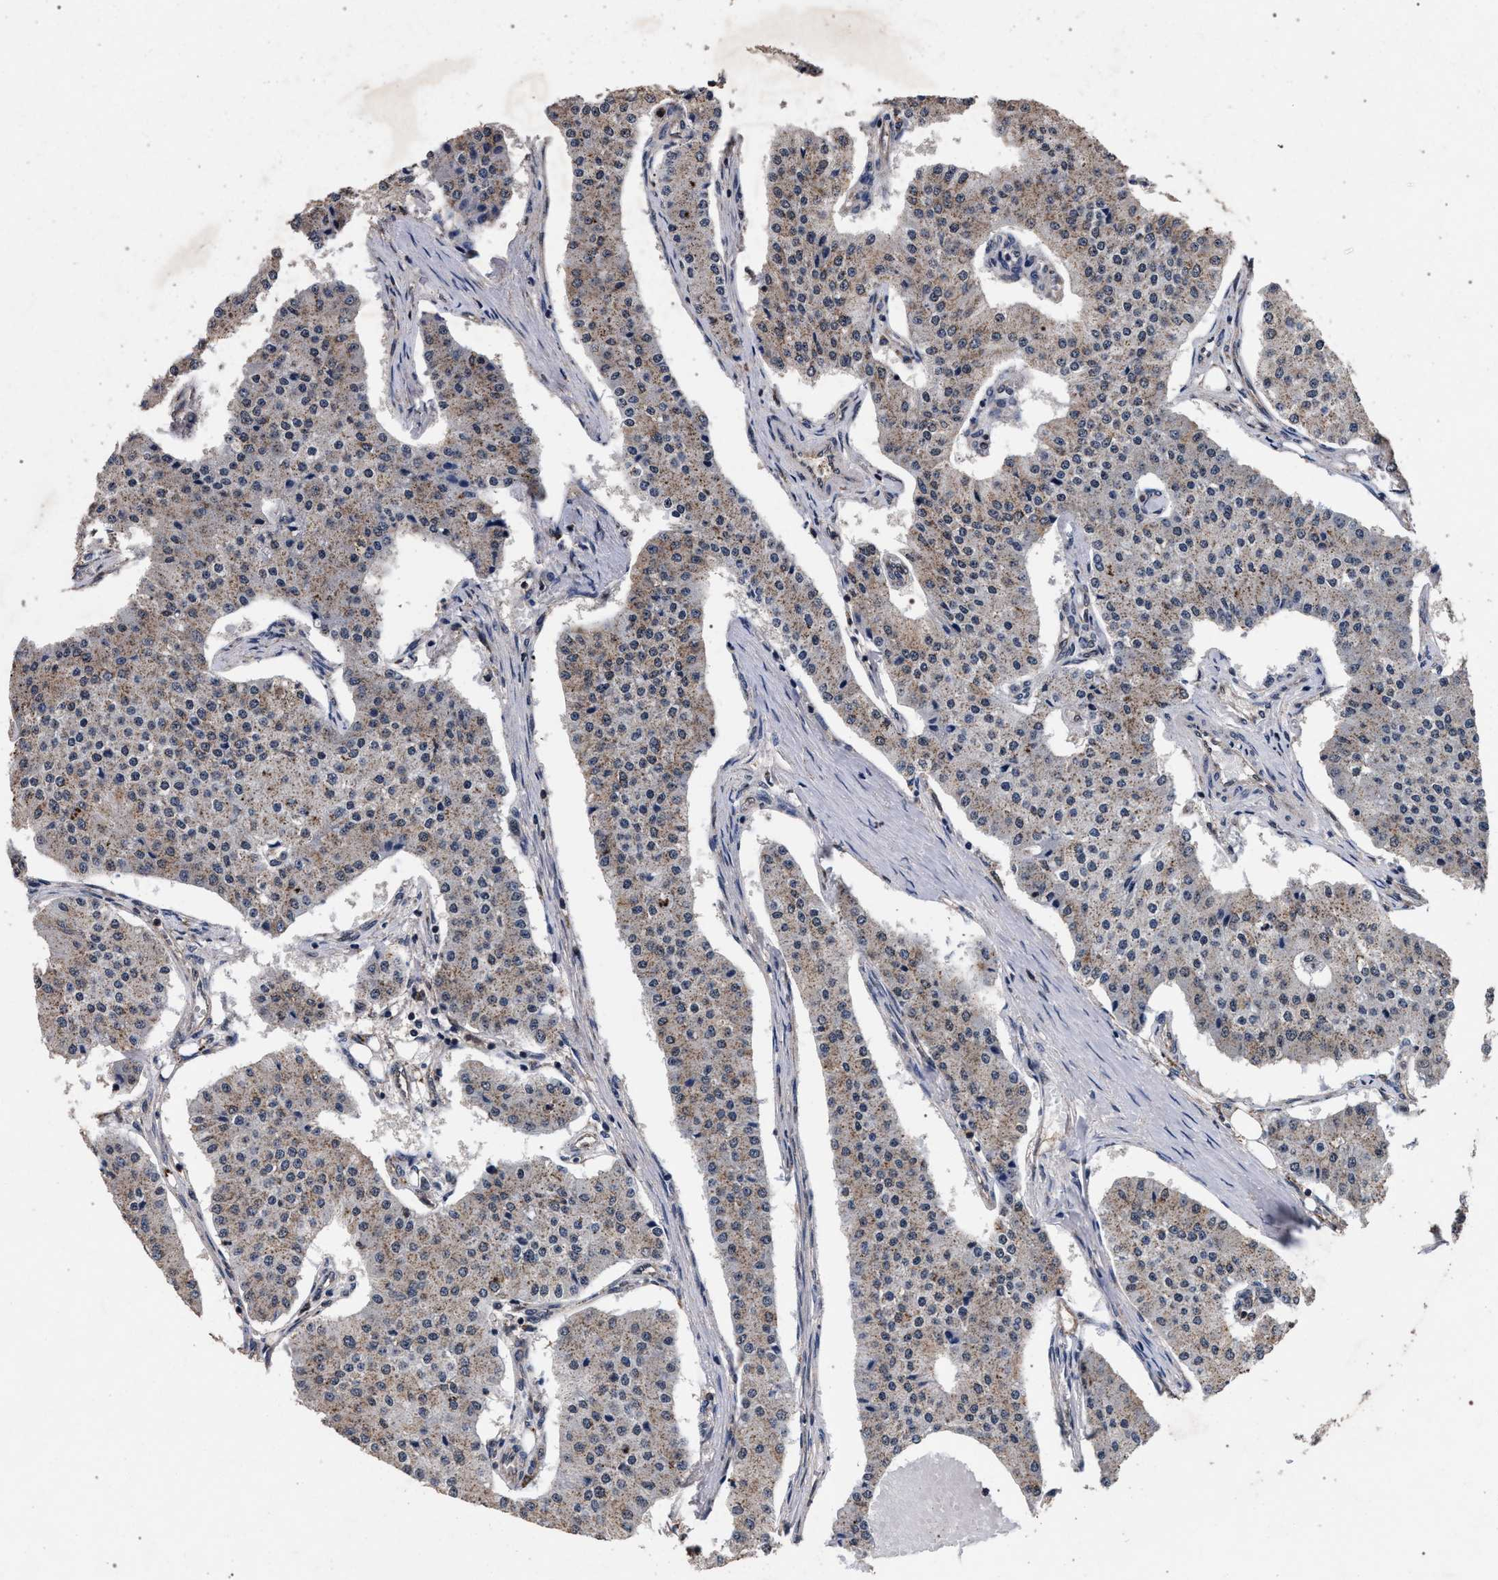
{"staining": {"intensity": "weak", "quantity": ">75%", "location": "cytoplasmic/membranous"}, "tissue": "carcinoid", "cell_type": "Tumor cells", "image_type": "cancer", "snomed": [{"axis": "morphology", "description": "Carcinoid, malignant, NOS"}, {"axis": "topography", "description": "Colon"}], "caption": "Protein expression analysis of carcinoid shows weak cytoplasmic/membranous positivity in about >75% of tumor cells.", "gene": "ACOX1", "patient": {"sex": "female", "age": 52}}